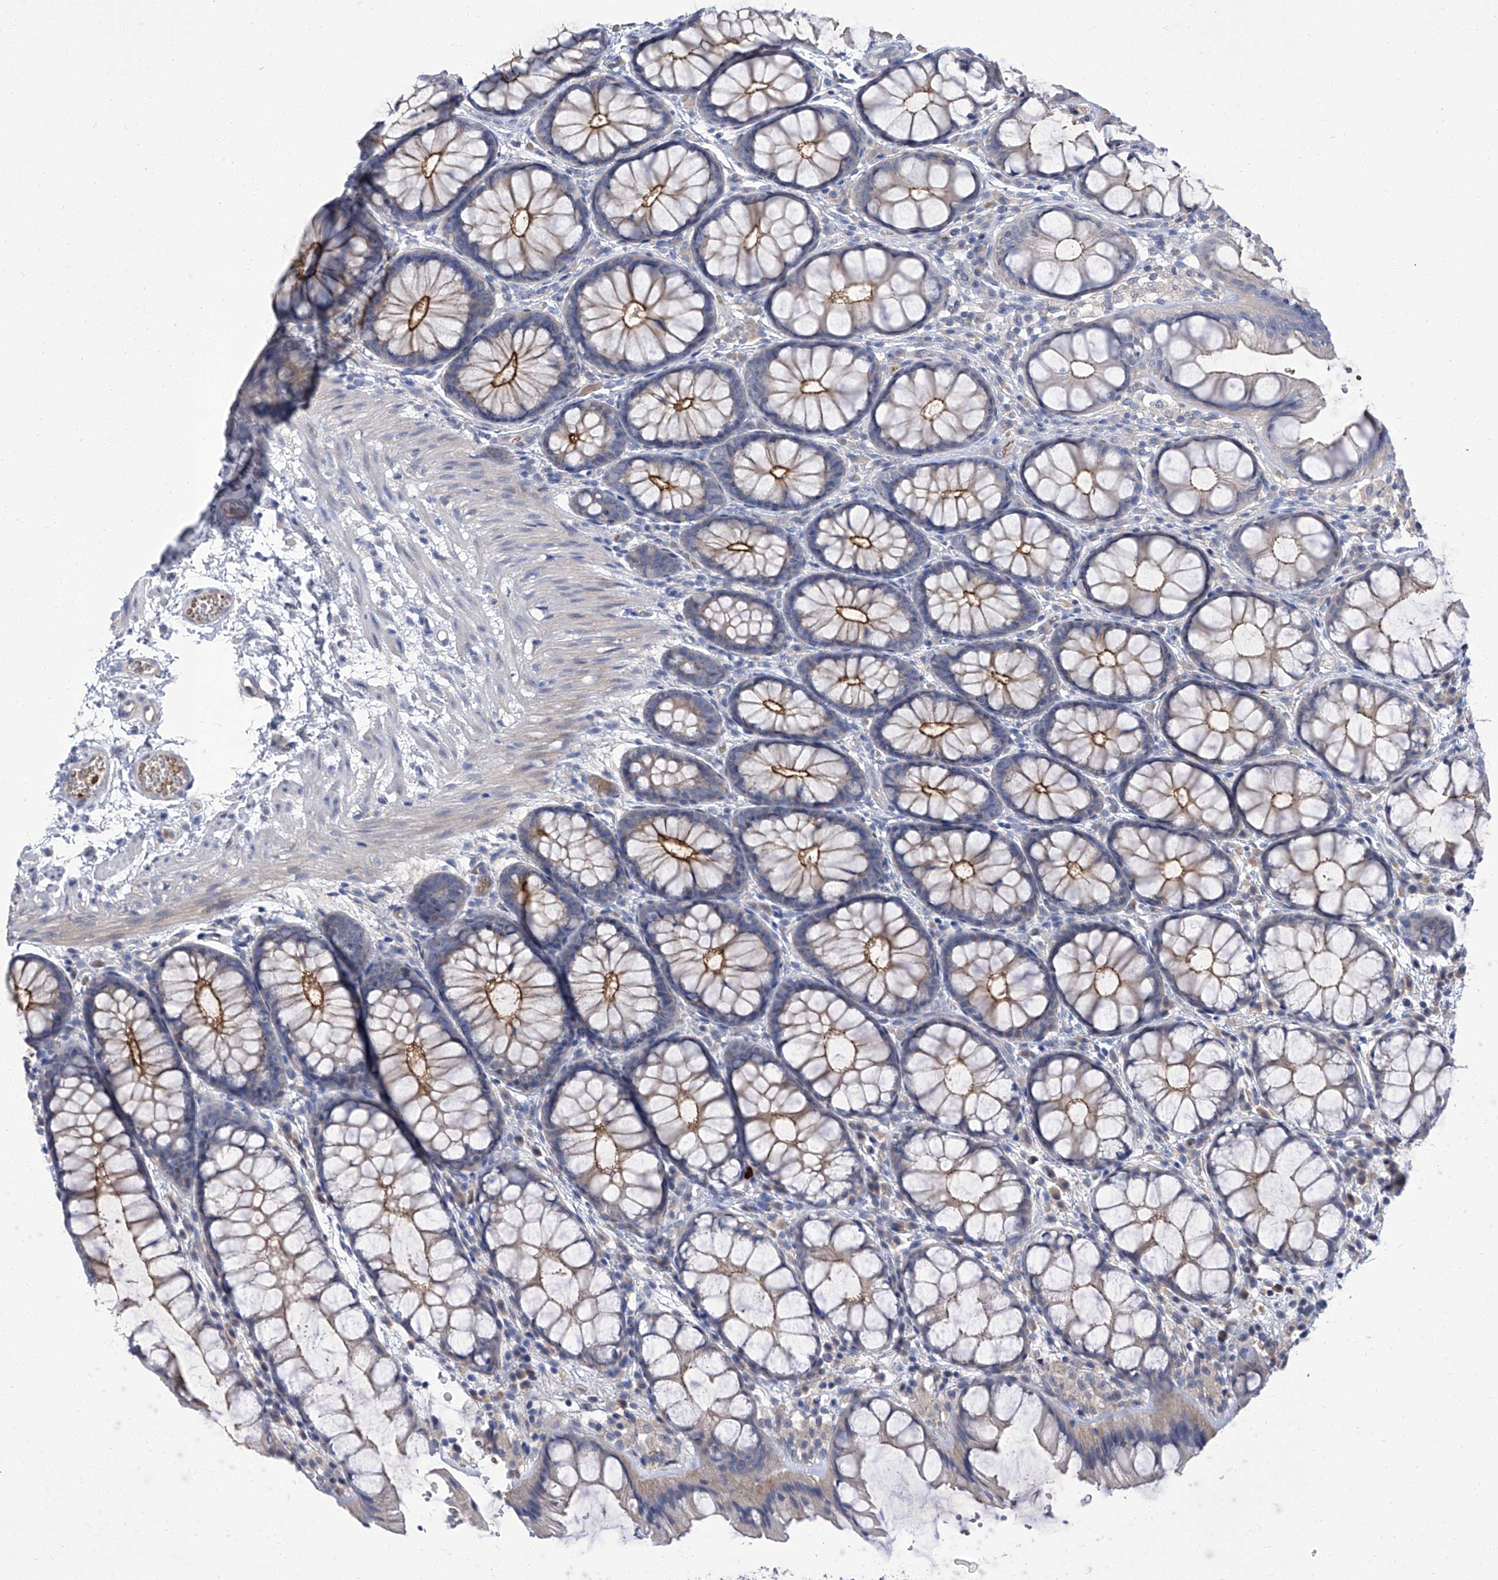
{"staining": {"intensity": "weak", "quantity": "25%-75%", "location": "cytoplasmic/membranous"}, "tissue": "colon", "cell_type": "Endothelial cells", "image_type": "normal", "snomed": [{"axis": "morphology", "description": "Normal tissue, NOS"}, {"axis": "topography", "description": "Colon"}], "caption": "An immunohistochemistry photomicrograph of benign tissue is shown. Protein staining in brown labels weak cytoplasmic/membranous positivity in colon within endothelial cells. (DAB IHC with brightfield microscopy, high magnification).", "gene": "PARD3", "patient": {"sex": "male", "age": 47}}